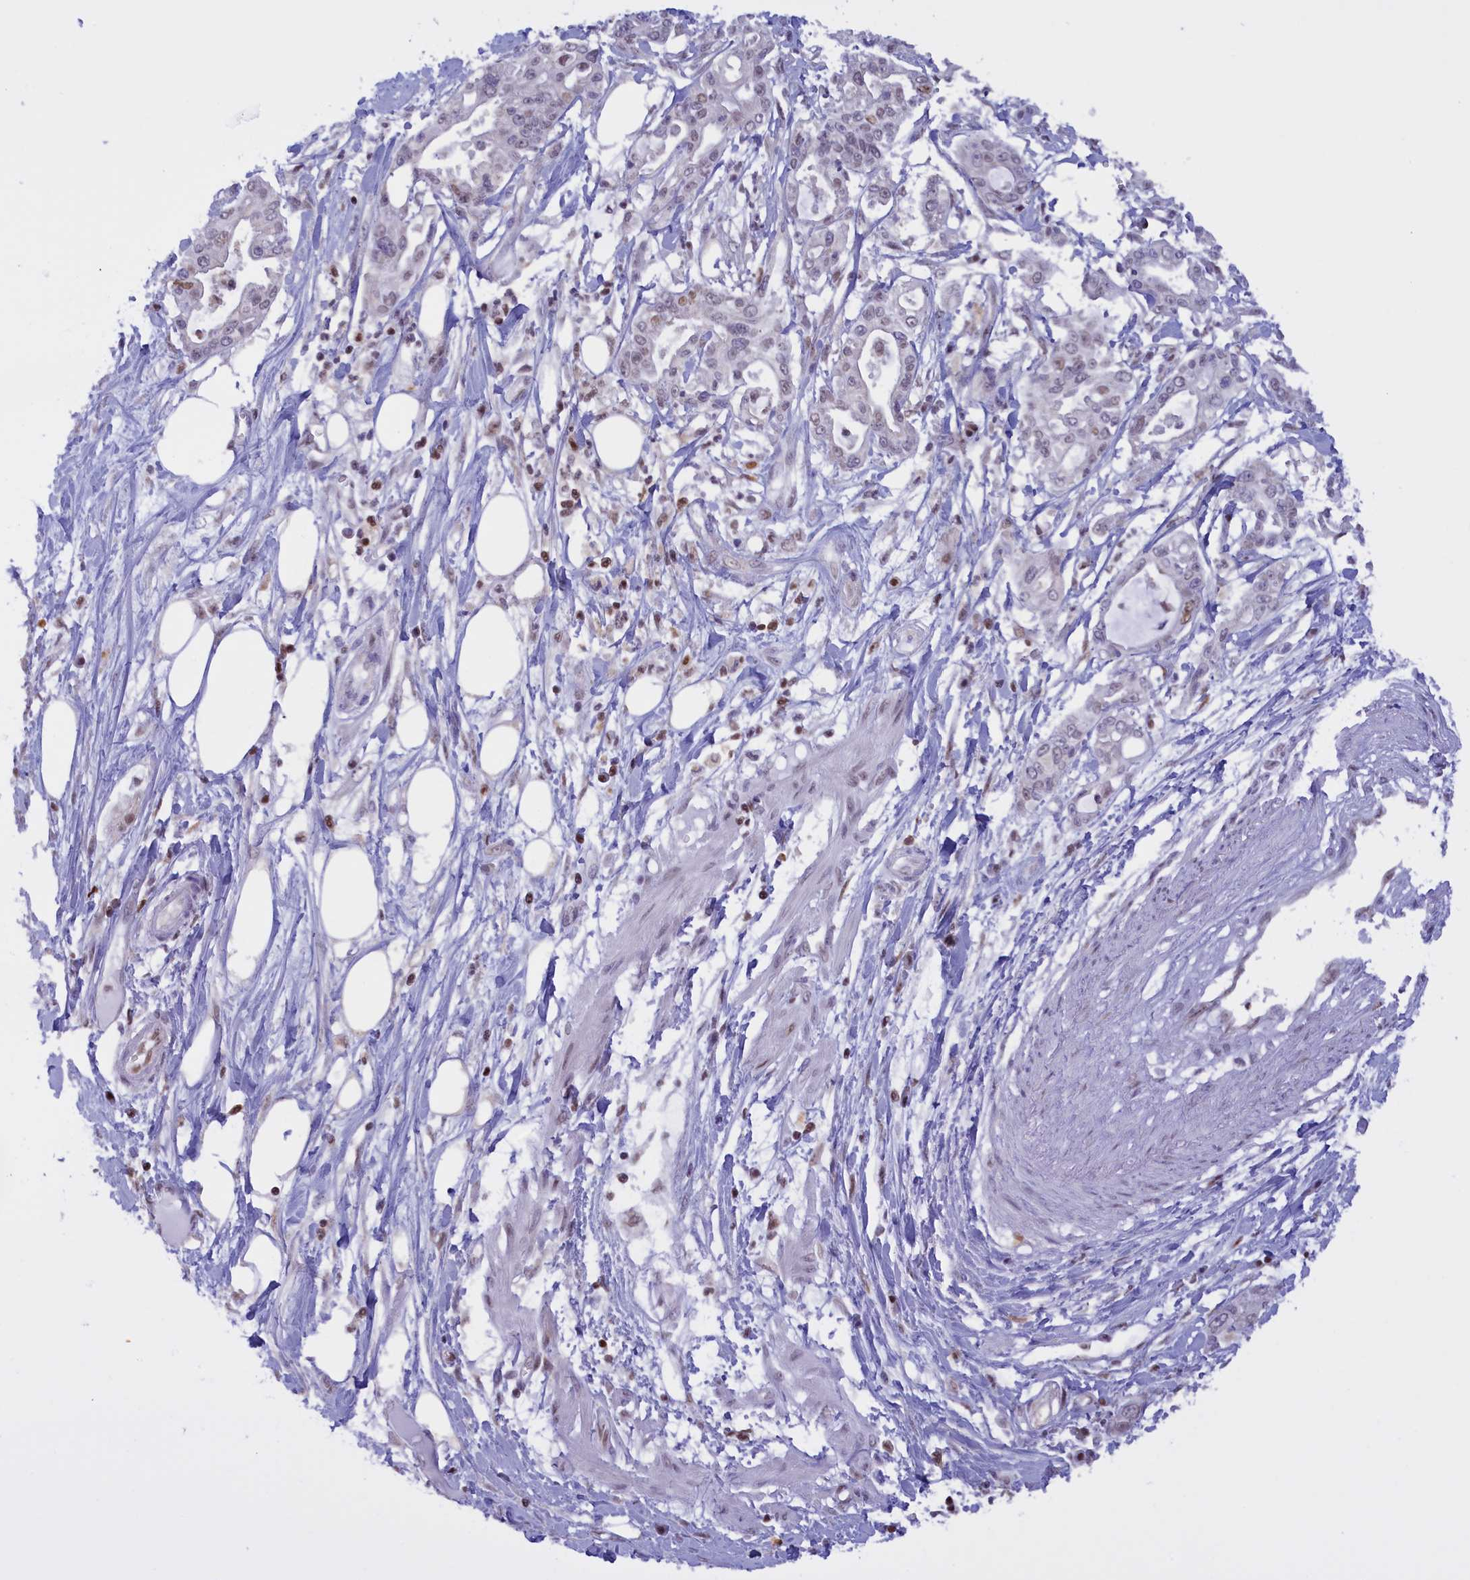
{"staining": {"intensity": "weak", "quantity": "<25%", "location": "nuclear"}, "tissue": "pancreatic cancer", "cell_type": "Tumor cells", "image_type": "cancer", "snomed": [{"axis": "morphology", "description": "Adenocarcinoma, NOS"}, {"axis": "topography", "description": "Pancreas"}], "caption": "DAB (3,3'-diaminobenzidine) immunohistochemical staining of pancreatic adenocarcinoma displays no significant expression in tumor cells.", "gene": "IZUMO2", "patient": {"sex": "male", "age": 68}}